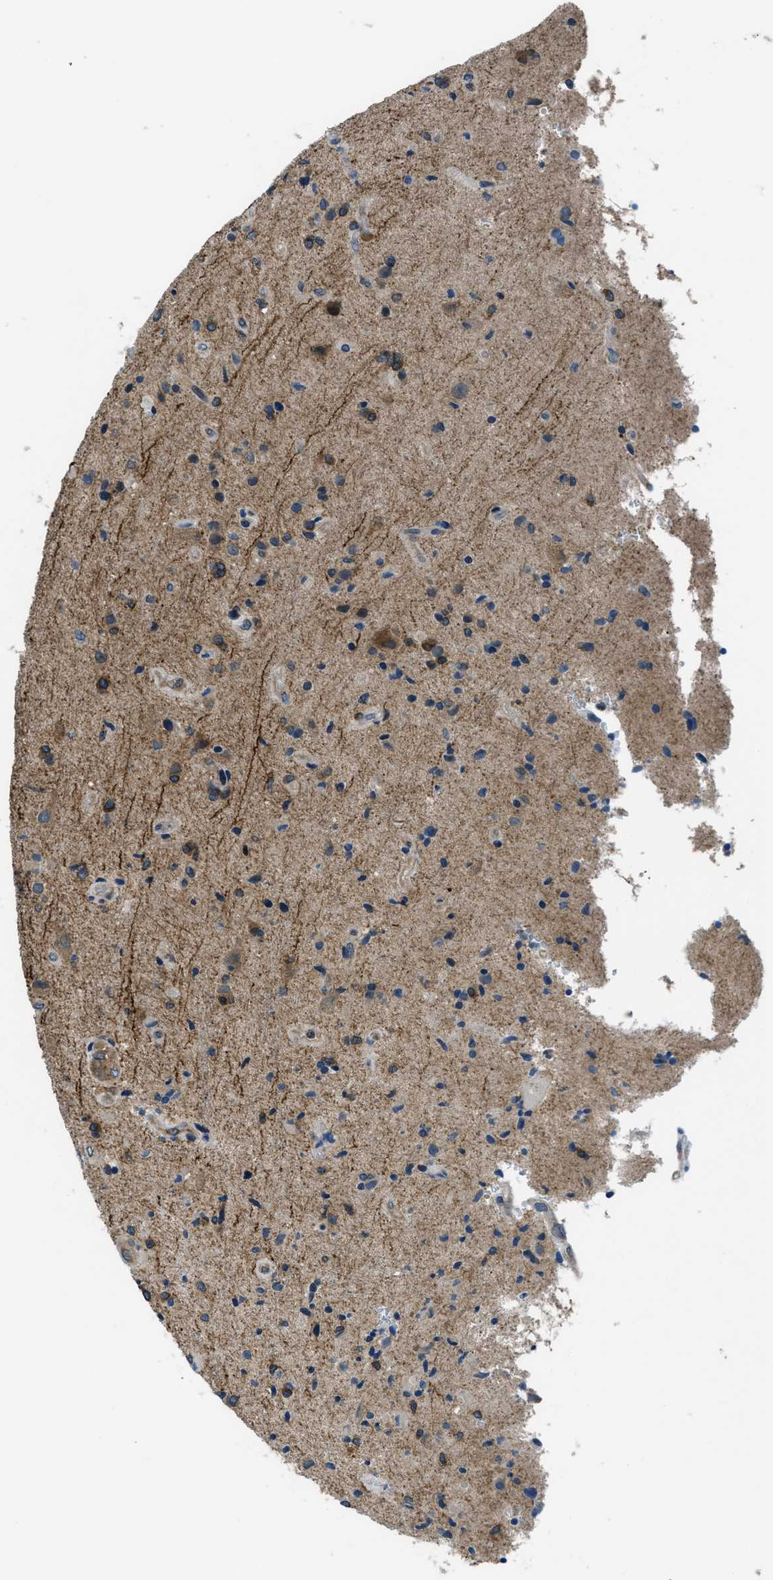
{"staining": {"intensity": "moderate", "quantity": "25%-75%", "location": "cytoplasmic/membranous"}, "tissue": "glioma", "cell_type": "Tumor cells", "image_type": "cancer", "snomed": [{"axis": "morphology", "description": "Glioma, malignant, High grade"}, {"axis": "topography", "description": "Brain"}], "caption": "Glioma was stained to show a protein in brown. There is medium levels of moderate cytoplasmic/membranous positivity in approximately 25%-75% of tumor cells.", "gene": "ARFGAP2", "patient": {"sex": "male", "age": 72}}